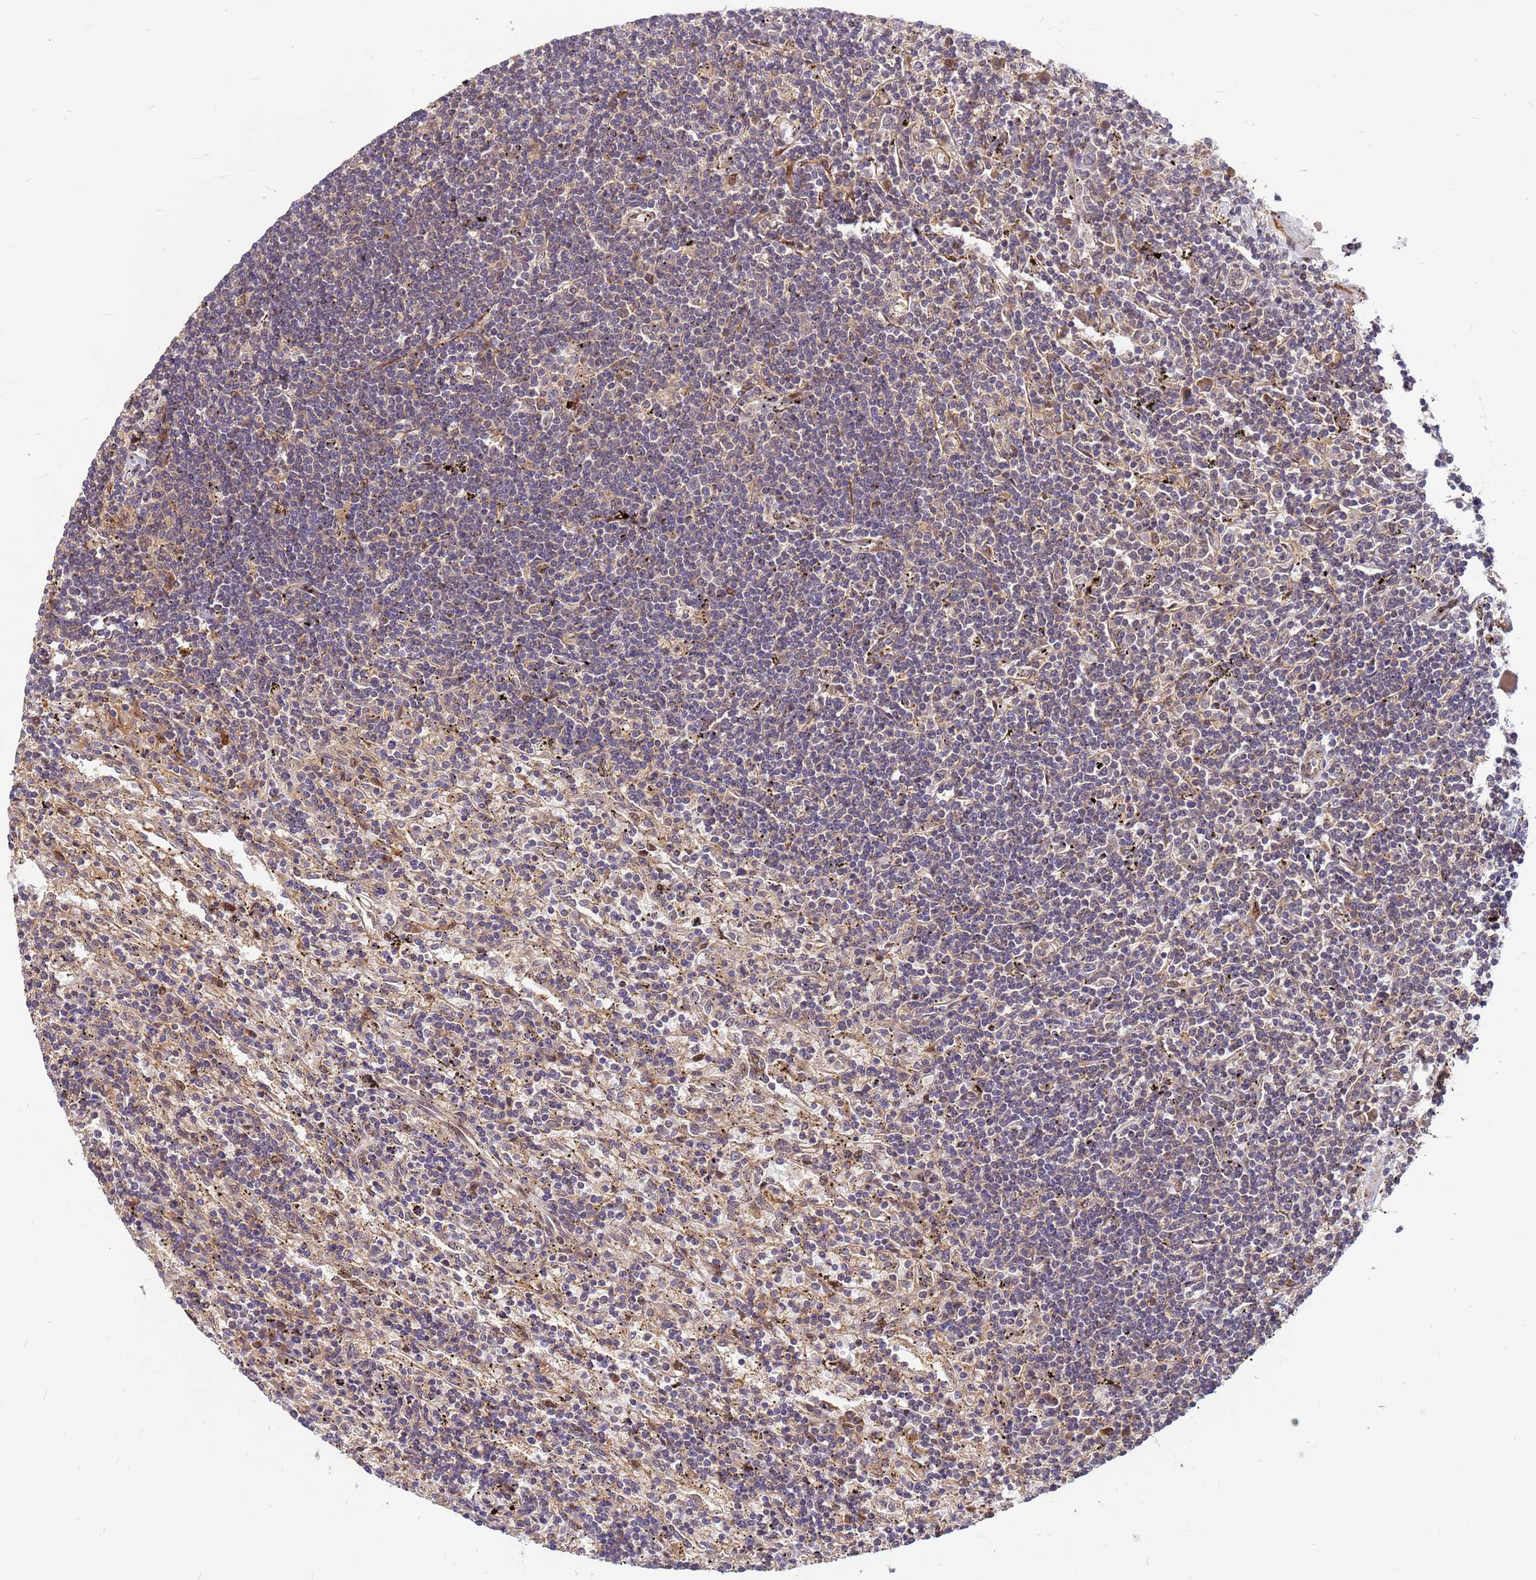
{"staining": {"intensity": "weak", "quantity": "<25%", "location": "cytoplasmic/membranous"}, "tissue": "lymphoma", "cell_type": "Tumor cells", "image_type": "cancer", "snomed": [{"axis": "morphology", "description": "Malignant lymphoma, non-Hodgkin's type, Low grade"}, {"axis": "topography", "description": "Spleen"}], "caption": "There is no significant positivity in tumor cells of lymphoma.", "gene": "DUS4L", "patient": {"sex": "male", "age": 76}}